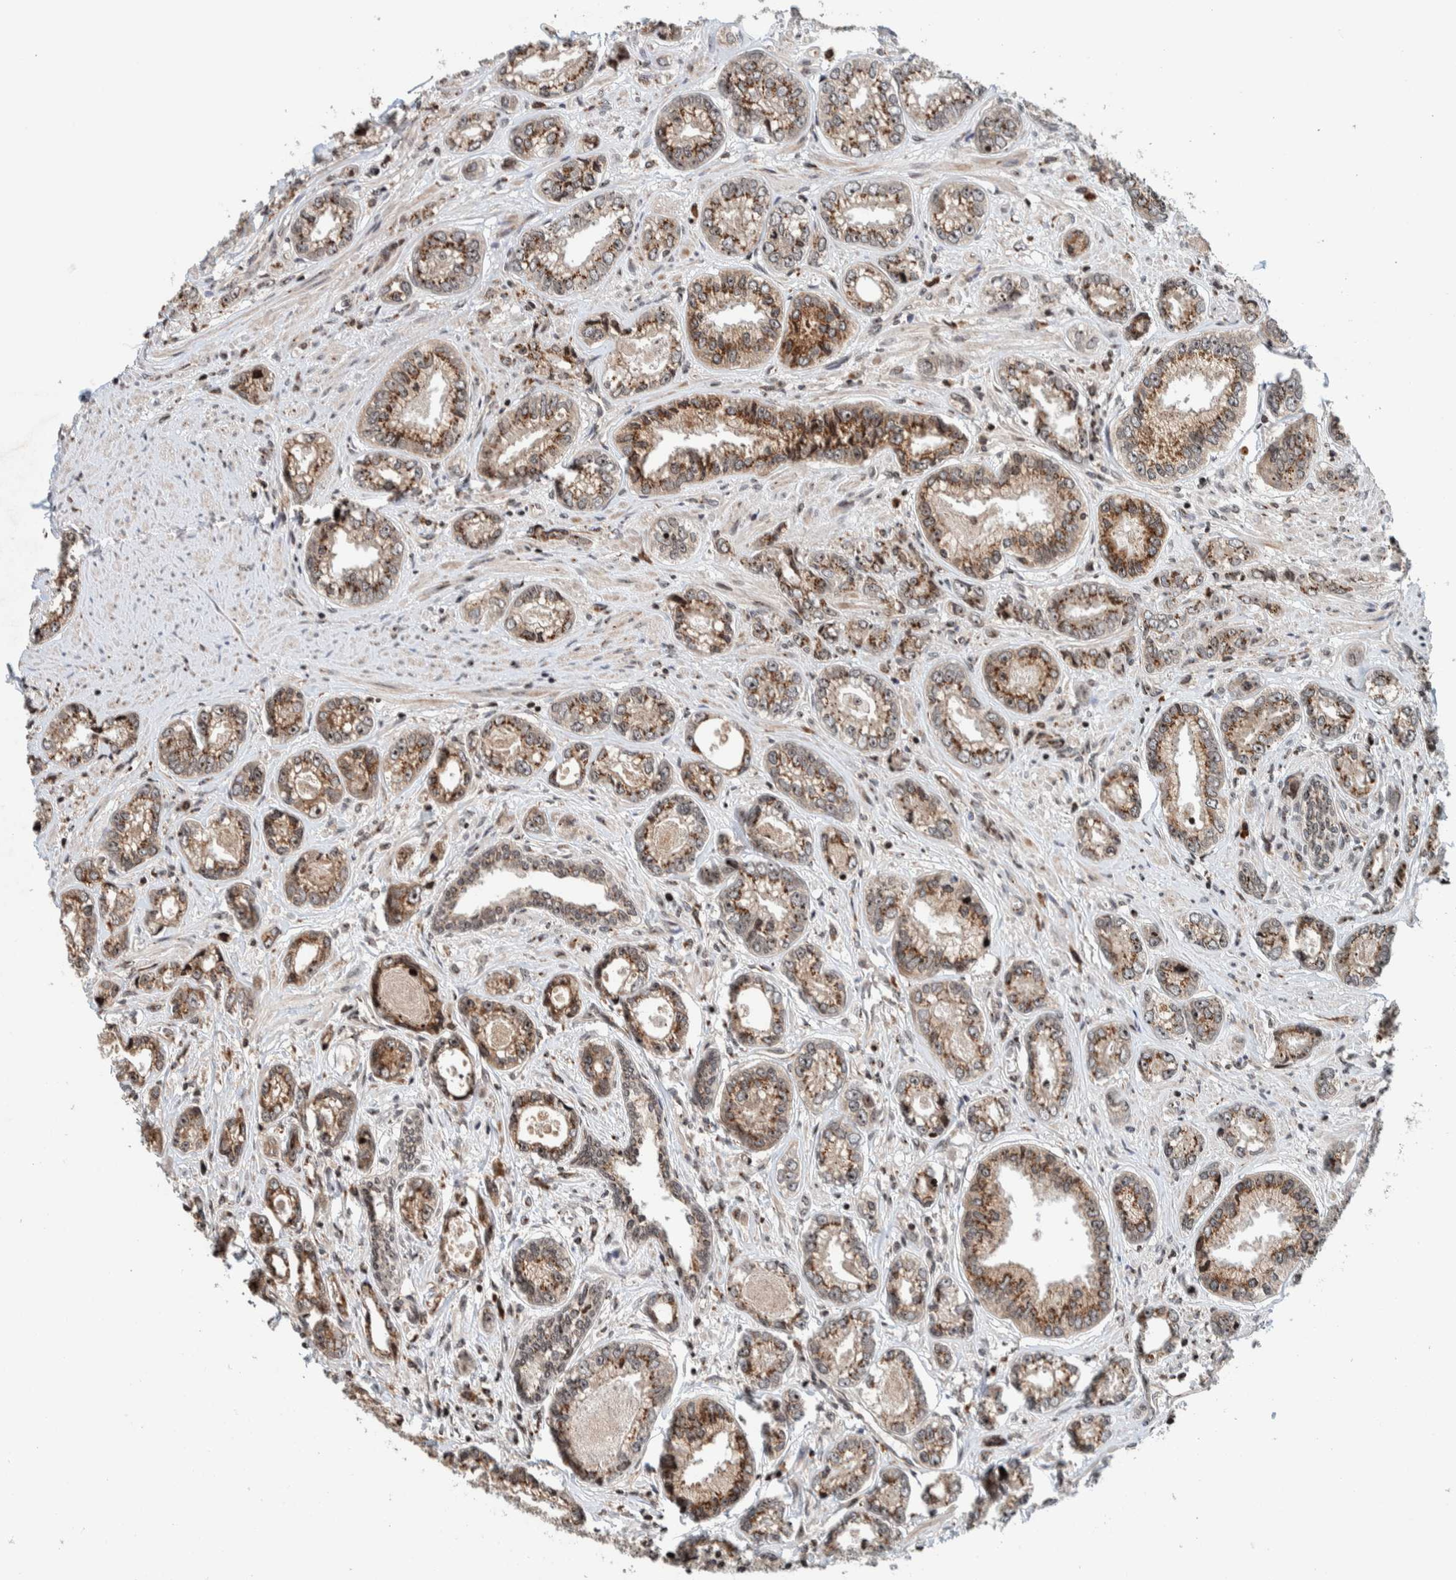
{"staining": {"intensity": "moderate", "quantity": ">75%", "location": "cytoplasmic/membranous"}, "tissue": "prostate cancer", "cell_type": "Tumor cells", "image_type": "cancer", "snomed": [{"axis": "morphology", "description": "Adenocarcinoma, High grade"}, {"axis": "topography", "description": "Prostate"}], "caption": "Adenocarcinoma (high-grade) (prostate) stained with a brown dye displays moderate cytoplasmic/membranous positive expression in about >75% of tumor cells.", "gene": "CCDC182", "patient": {"sex": "male", "age": 61}}